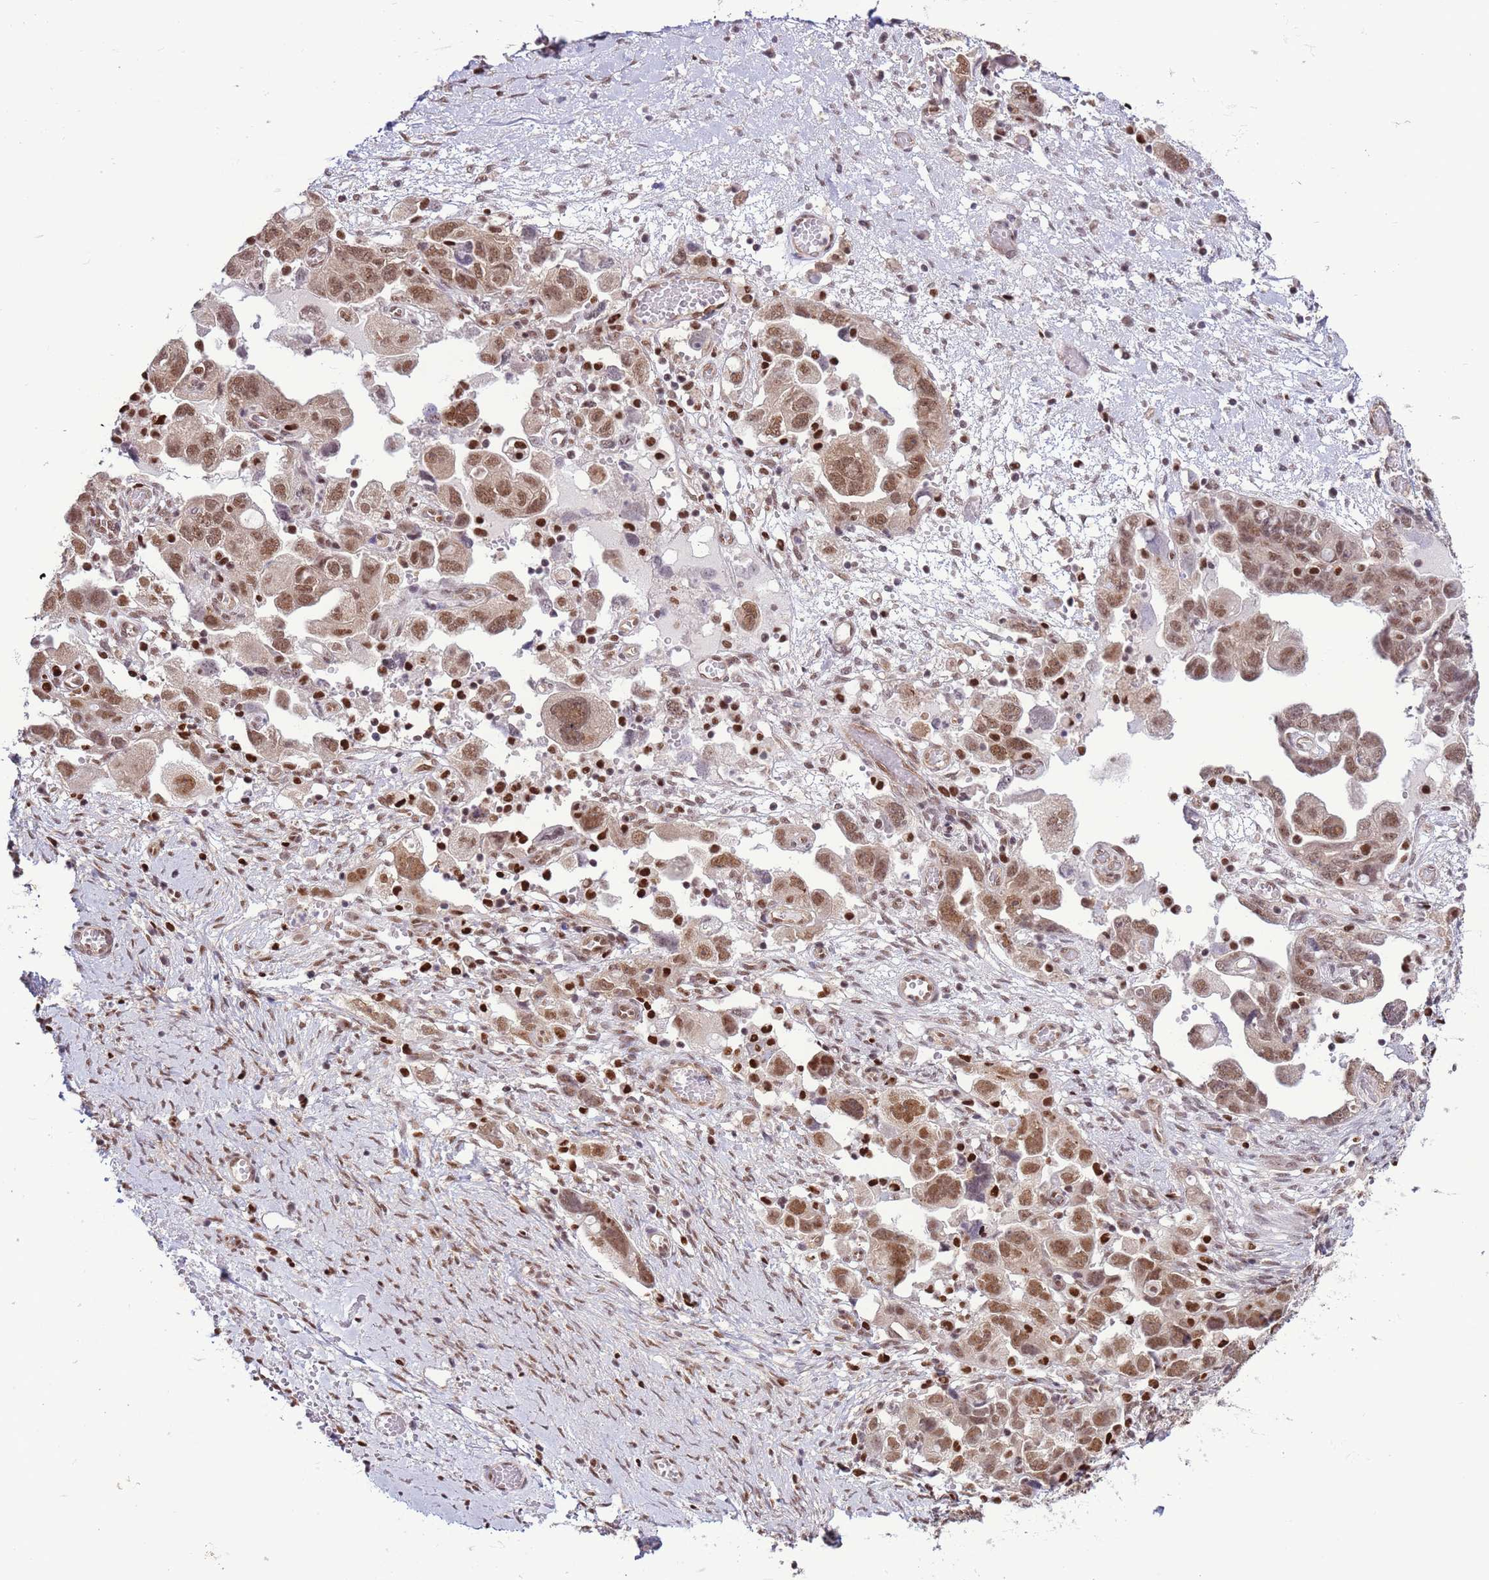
{"staining": {"intensity": "moderate", "quantity": ">75%", "location": "nuclear"}, "tissue": "ovarian cancer", "cell_type": "Tumor cells", "image_type": "cancer", "snomed": [{"axis": "morphology", "description": "Carcinoma, NOS"}, {"axis": "morphology", "description": "Cystadenocarcinoma, serous, NOS"}, {"axis": "topography", "description": "Ovary"}], "caption": "A photomicrograph of ovarian cancer stained for a protein reveals moderate nuclear brown staining in tumor cells. (DAB (3,3'-diaminobenzidine) = brown stain, brightfield microscopy at high magnification).", "gene": "PRPF6", "patient": {"sex": "female", "age": 69}}